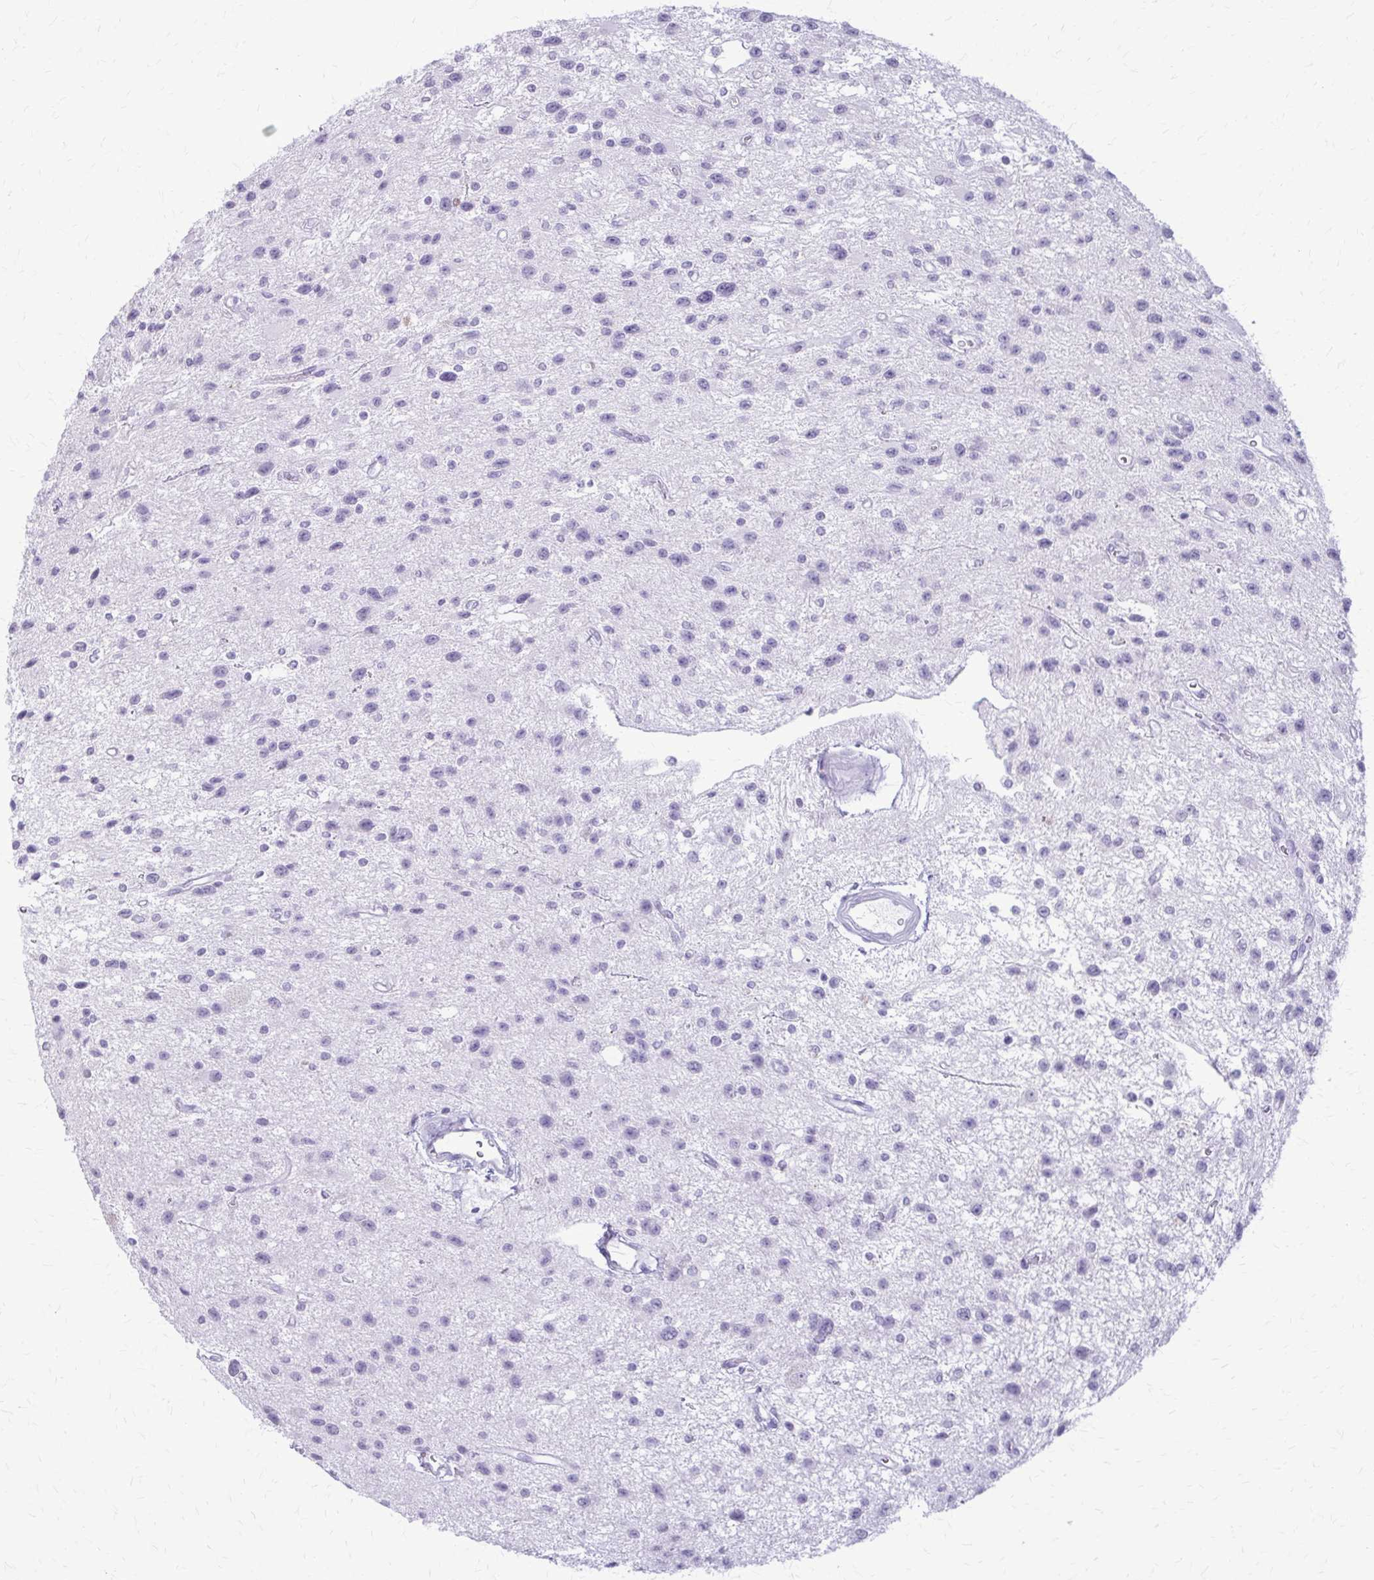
{"staining": {"intensity": "negative", "quantity": "none", "location": "none"}, "tissue": "glioma", "cell_type": "Tumor cells", "image_type": "cancer", "snomed": [{"axis": "morphology", "description": "Glioma, malignant, Low grade"}, {"axis": "topography", "description": "Brain"}], "caption": "A micrograph of glioma stained for a protein exhibits no brown staining in tumor cells.", "gene": "KRT5", "patient": {"sex": "male", "age": 43}}